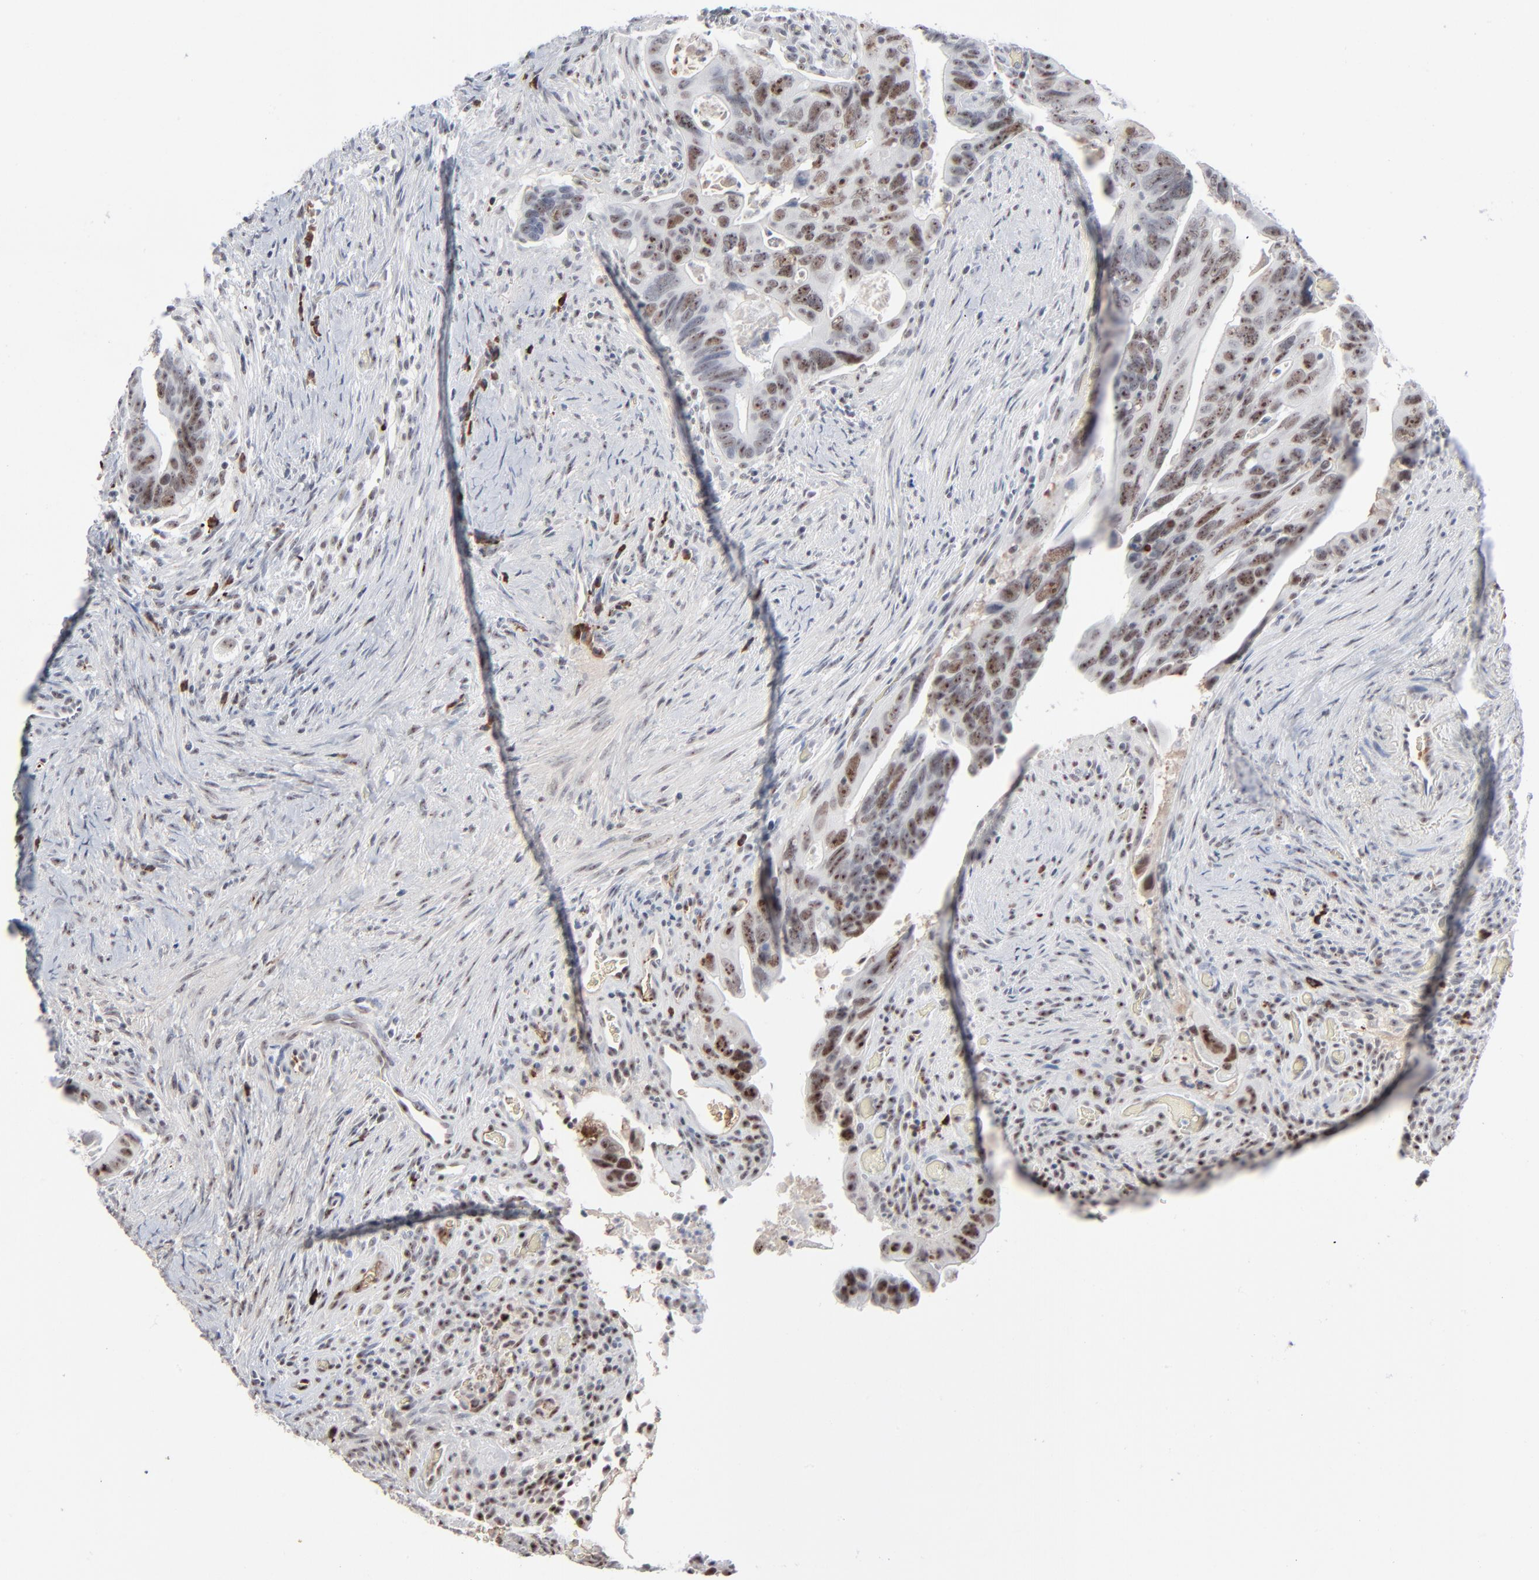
{"staining": {"intensity": "moderate", "quantity": ">75%", "location": "nuclear"}, "tissue": "colorectal cancer", "cell_type": "Tumor cells", "image_type": "cancer", "snomed": [{"axis": "morphology", "description": "Adenocarcinoma, NOS"}, {"axis": "topography", "description": "Rectum"}], "caption": "A histopathology image showing moderate nuclear positivity in about >75% of tumor cells in adenocarcinoma (colorectal), as visualized by brown immunohistochemical staining.", "gene": "MPHOSPH6", "patient": {"sex": "male", "age": 53}}